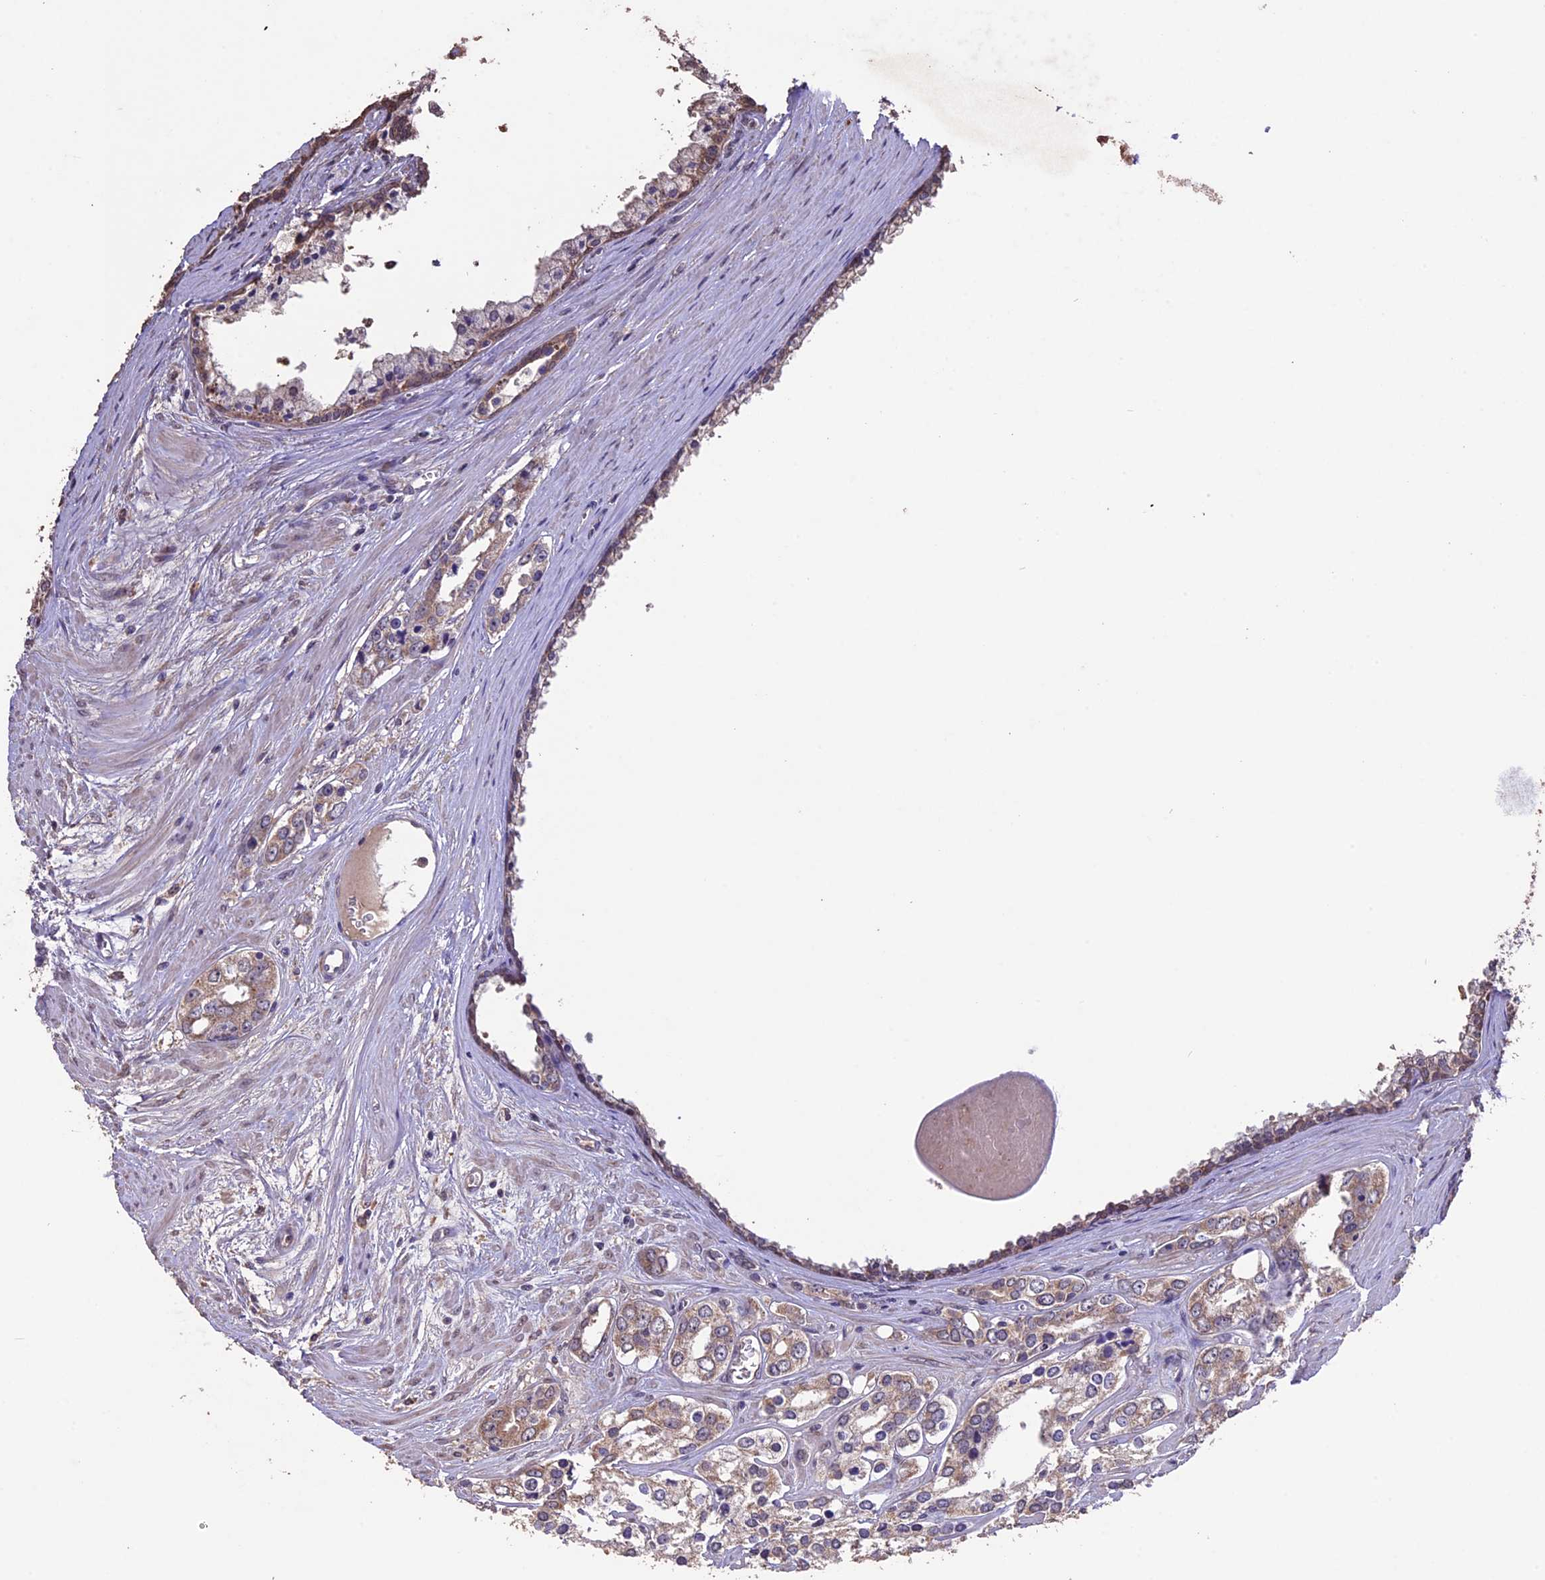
{"staining": {"intensity": "moderate", "quantity": "25%-75%", "location": "cytoplasmic/membranous"}, "tissue": "prostate cancer", "cell_type": "Tumor cells", "image_type": "cancer", "snomed": [{"axis": "morphology", "description": "Adenocarcinoma, High grade"}, {"axis": "topography", "description": "Prostate"}], "caption": "Immunohistochemical staining of prostate adenocarcinoma (high-grade) demonstrates medium levels of moderate cytoplasmic/membranous positivity in about 25%-75% of tumor cells. (Brightfield microscopy of DAB IHC at high magnification).", "gene": "DIS3L", "patient": {"sex": "male", "age": 66}}